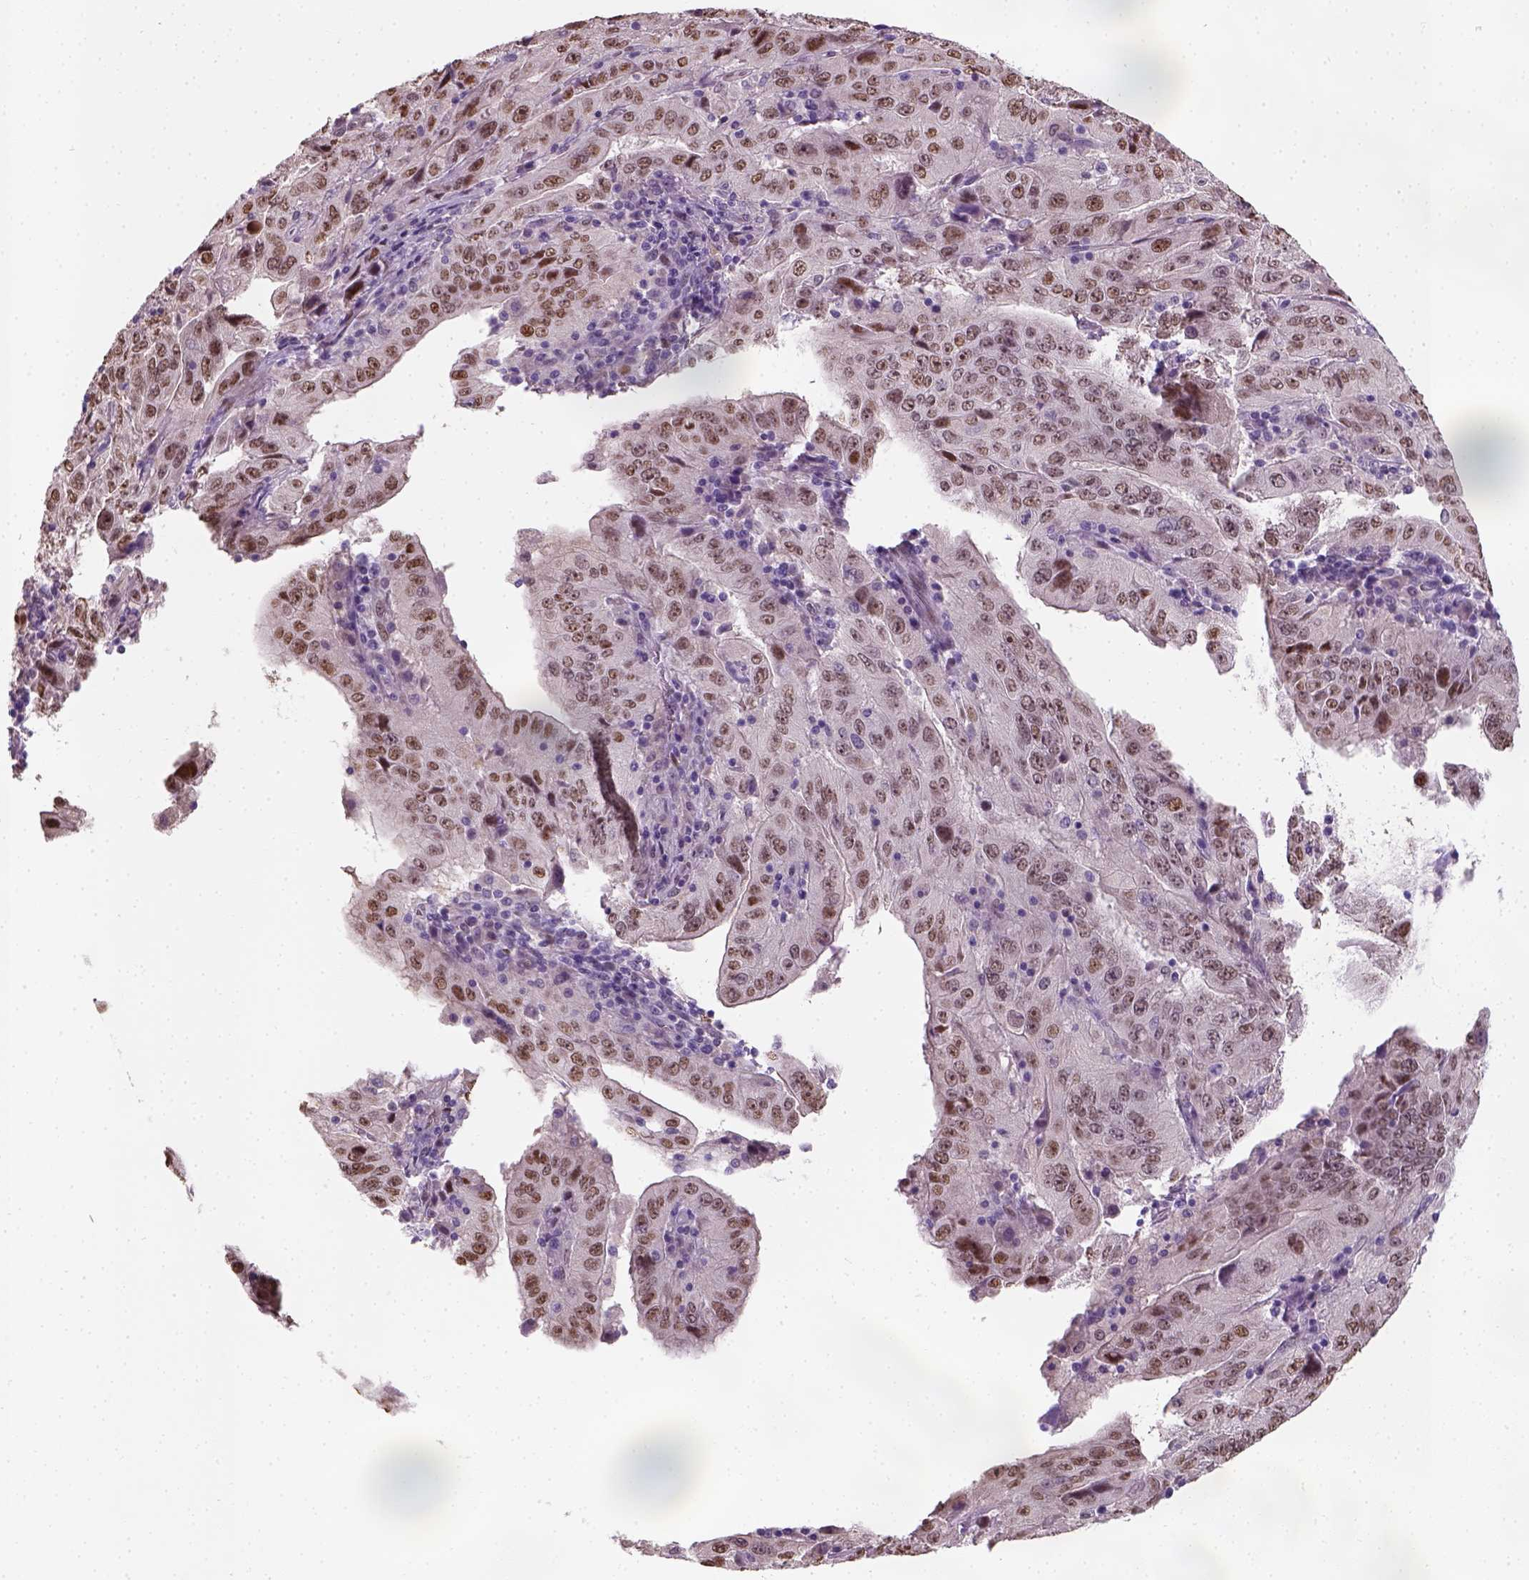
{"staining": {"intensity": "moderate", "quantity": ">75%", "location": "nuclear"}, "tissue": "pancreatic cancer", "cell_type": "Tumor cells", "image_type": "cancer", "snomed": [{"axis": "morphology", "description": "Adenocarcinoma, NOS"}, {"axis": "topography", "description": "Pancreas"}], "caption": "This is an image of immunohistochemistry staining of pancreatic cancer, which shows moderate positivity in the nuclear of tumor cells.", "gene": "C1orf112", "patient": {"sex": "male", "age": 63}}